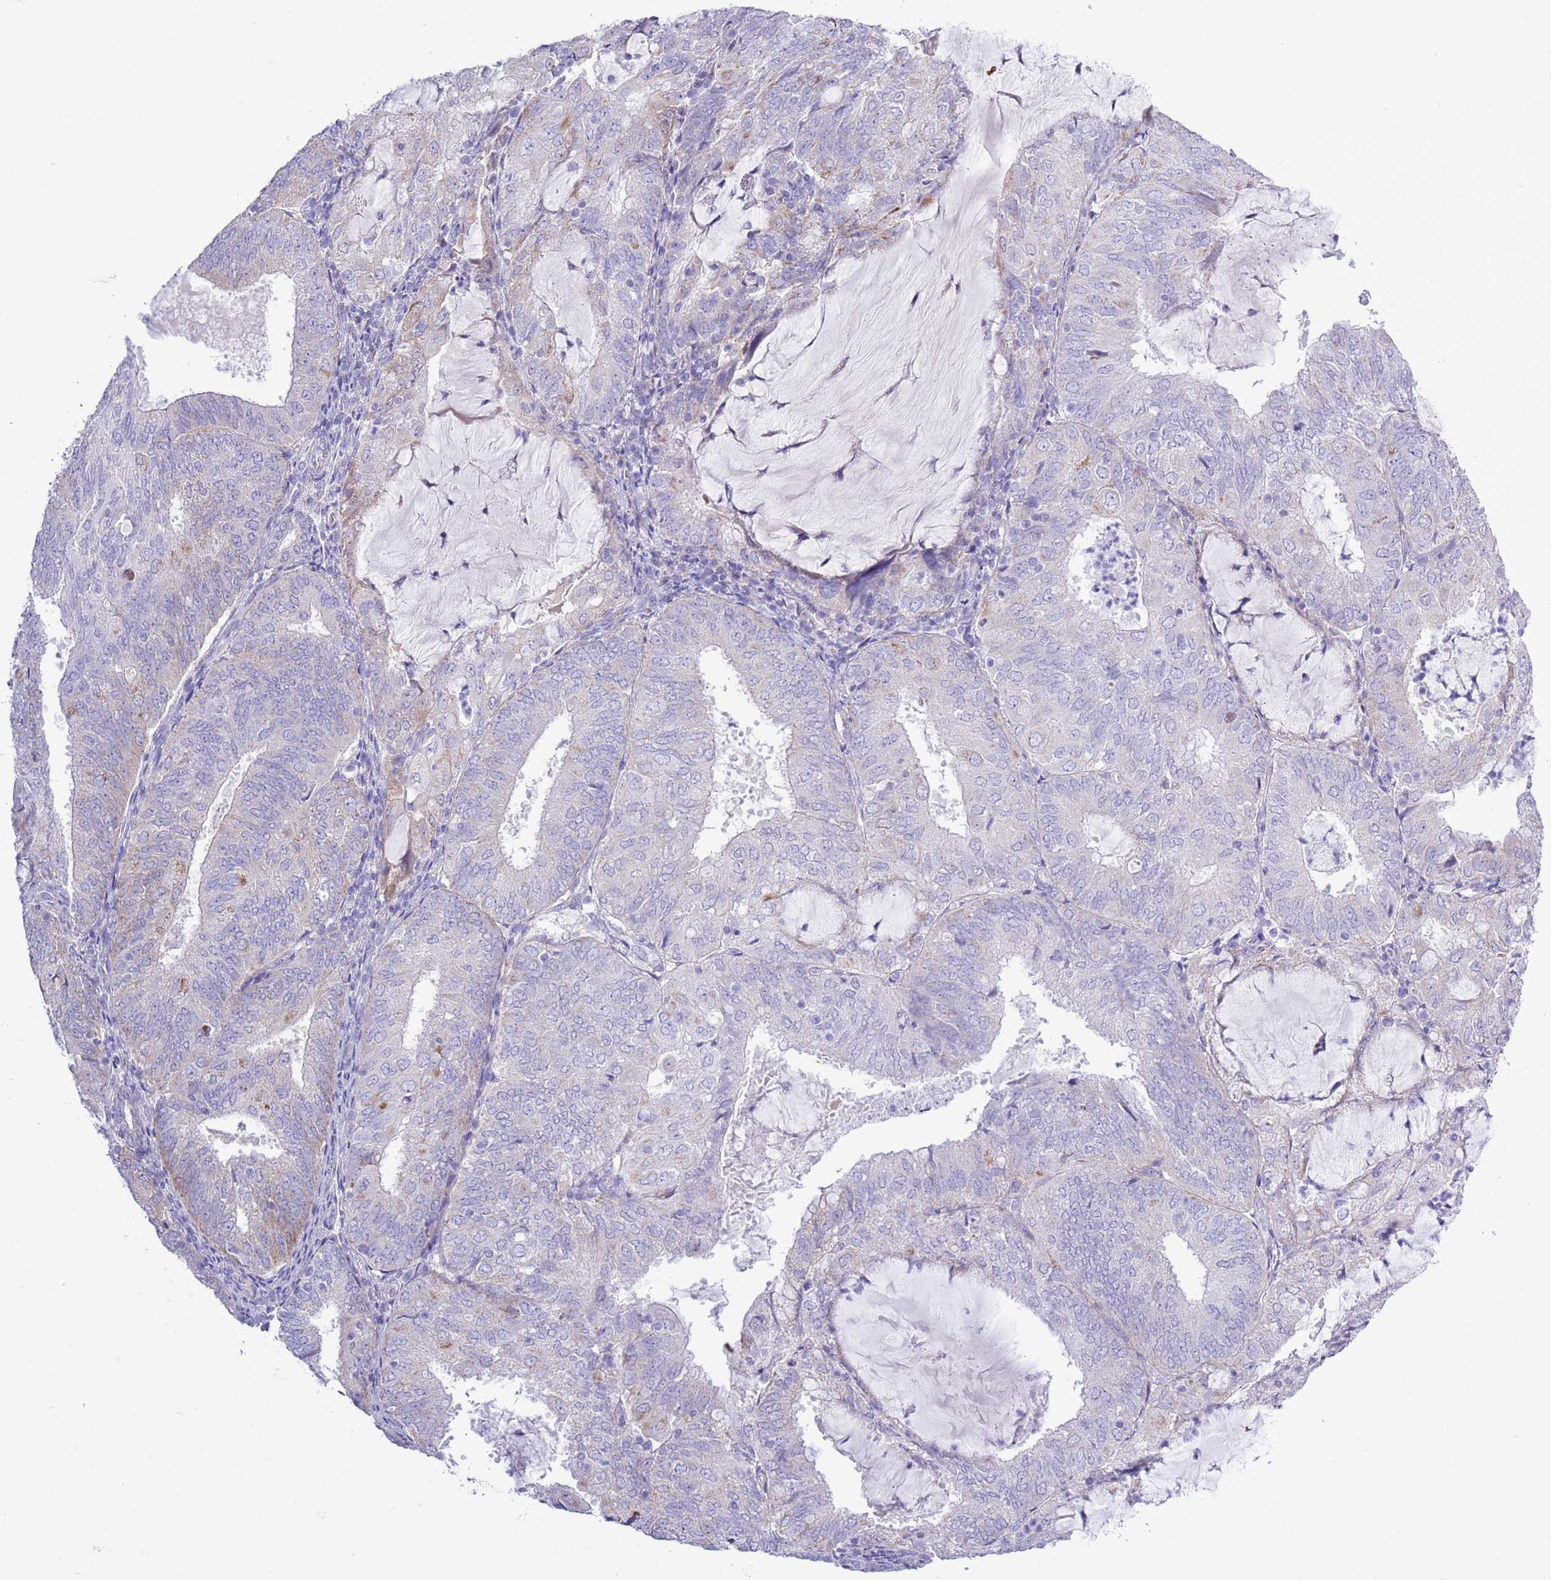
{"staining": {"intensity": "weak", "quantity": "<25%", "location": "cytoplasmic/membranous"}, "tissue": "endometrial cancer", "cell_type": "Tumor cells", "image_type": "cancer", "snomed": [{"axis": "morphology", "description": "Adenocarcinoma, NOS"}, {"axis": "topography", "description": "Endometrium"}], "caption": "Human endometrial adenocarcinoma stained for a protein using immunohistochemistry displays no positivity in tumor cells.", "gene": "MOCOS", "patient": {"sex": "female", "age": 81}}